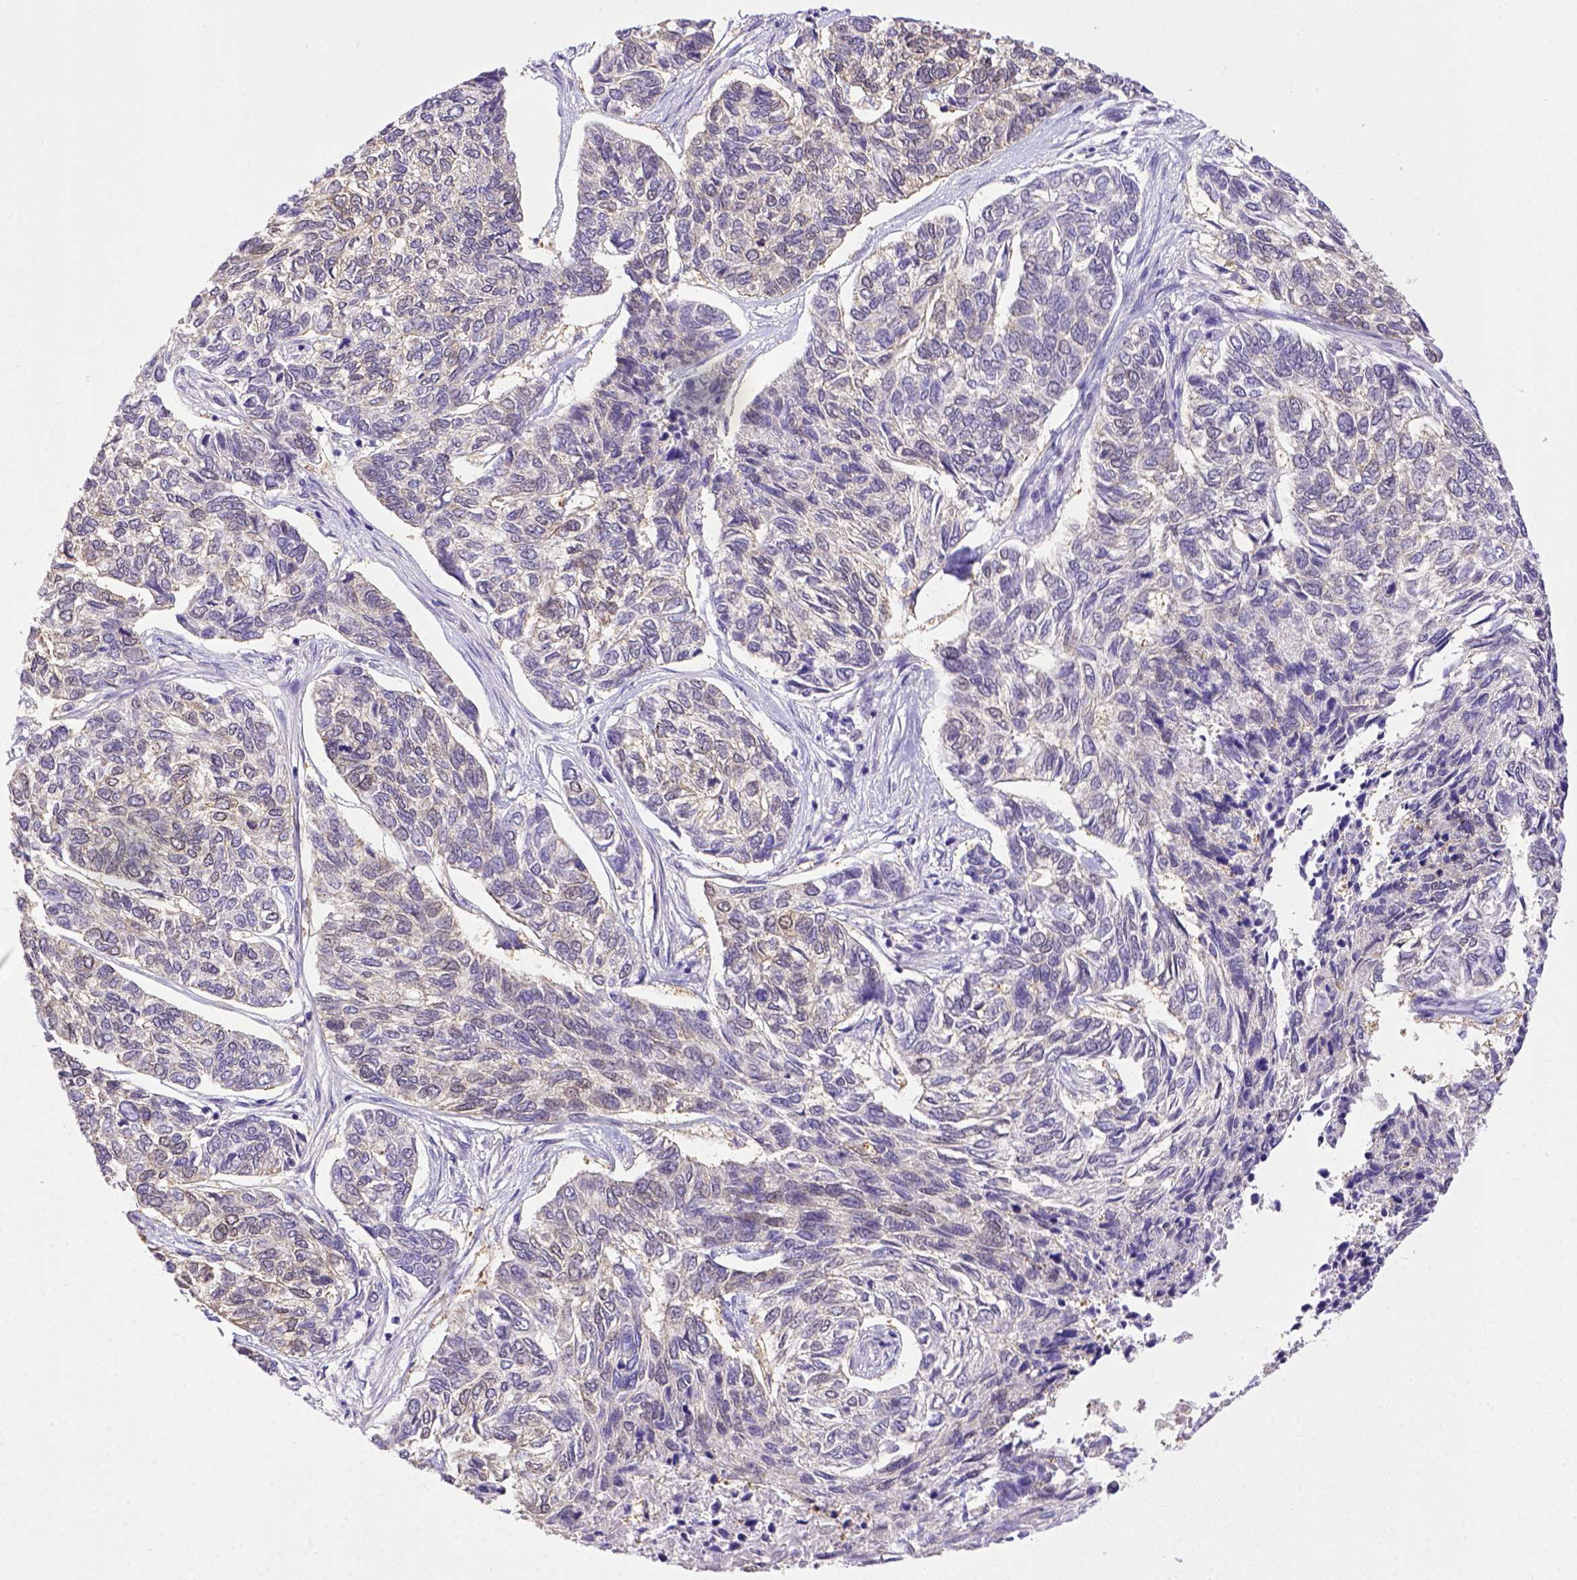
{"staining": {"intensity": "negative", "quantity": "none", "location": "none"}, "tissue": "skin cancer", "cell_type": "Tumor cells", "image_type": "cancer", "snomed": [{"axis": "morphology", "description": "Basal cell carcinoma"}, {"axis": "topography", "description": "Skin"}], "caption": "High magnification brightfield microscopy of skin basal cell carcinoma stained with DAB (3,3'-diaminobenzidine) (brown) and counterstained with hematoxylin (blue): tumor cells show no significant staining.", "gene": "BTN1A1", "patient": {"sex": "female", "age": 65}}